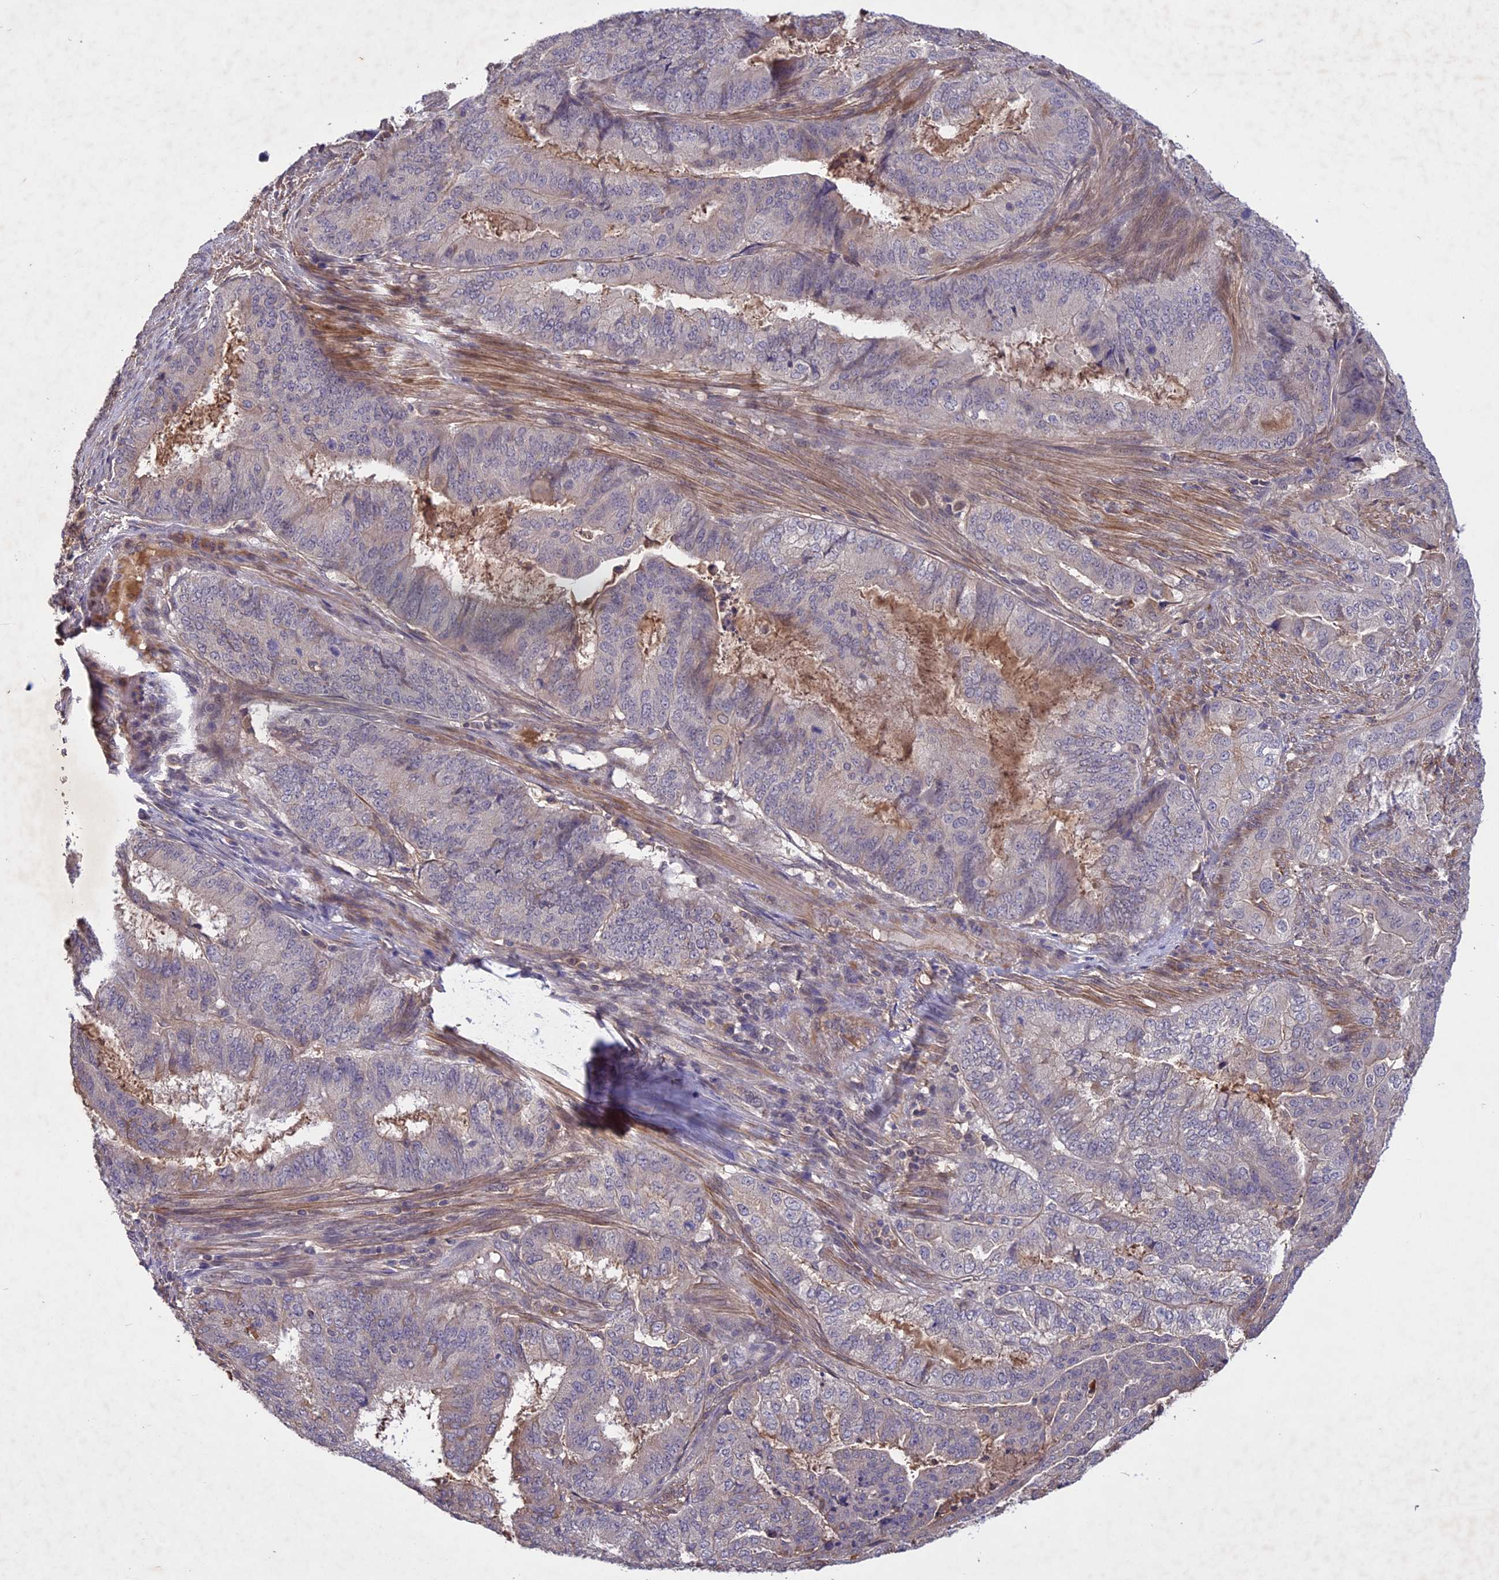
{"staining": {"intensity": "negative", "quantity": "none", "location": "none"}, "tissue": "endometrial cancer", "cell_type": "Tumor cells", "image_type": "cancer", "snomed": [{"axis": "morphology", "description": "Adenocarcinoma, NOS"}, {"axis": "topography", "description": "Endometrium"}], "caption": "High magnification brightfield microscopy of adenocarcinoma (endometrial) stained with DAB (3,3'-diaminobenzidine) (brown) and counterstained with hematoxylin (blue): tumor cells show no significant staining.", "gene": "ADO", "patient": {"sex": "female", "age": 51}}